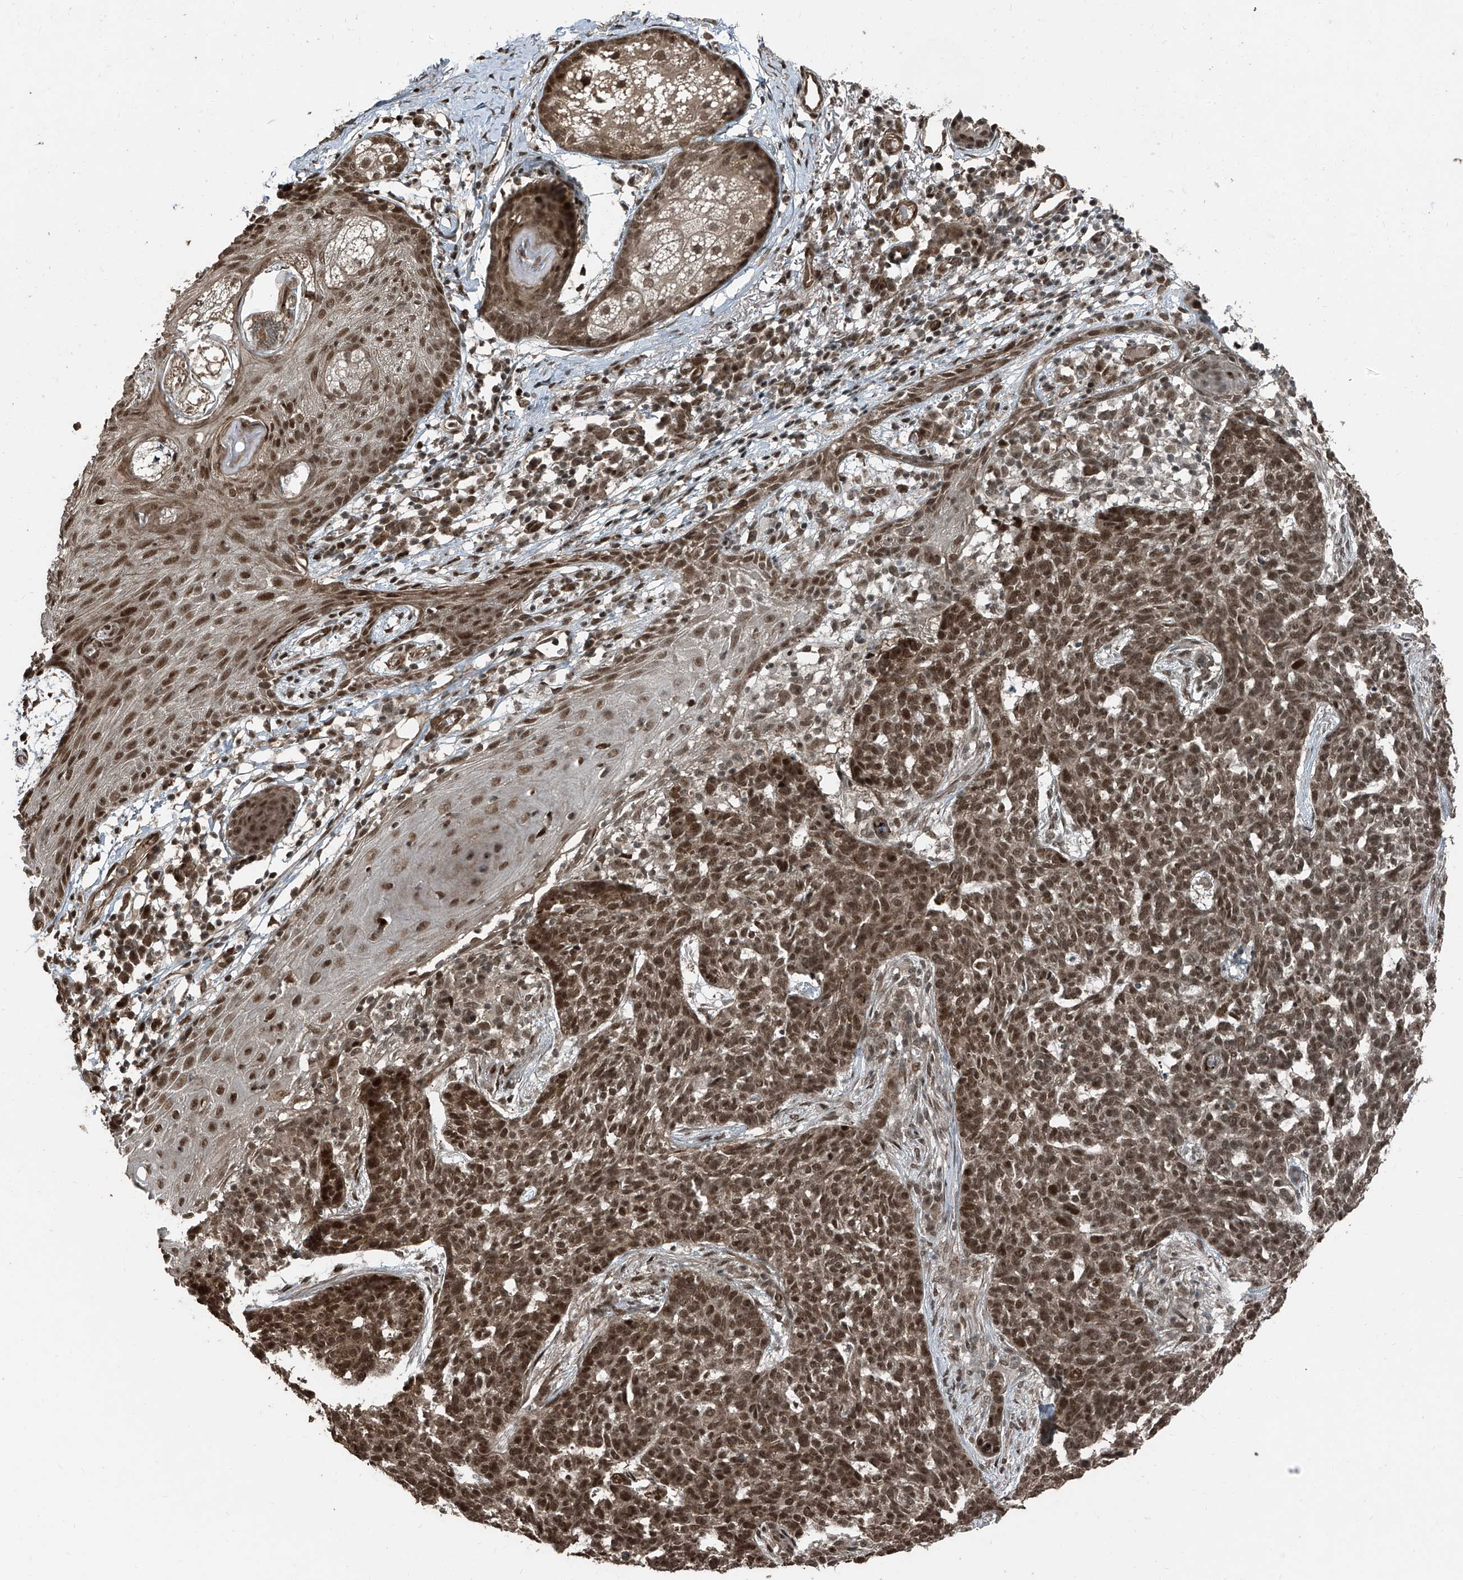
{"staining": {"intensity": "moderate", "quantity": ">75%", "location": "cytoplasmic/membranous,nuclear"}, "tissue": "skin cancer", "cell_type": "Tumor cells", "image_type": "cancer", "snomed": [{"axis": "morphology", "description": "Basal cell carcinoma"}, {"axis": "topography", "description": "Skin"}], "caption": "An immunohistochemistry (IHC) micrograph of neoplastic tissue is shown. Protein staining in brown labels moderate cytoplasmic/membranous and nuclear positivity in skin cancer (basal cell carcinoma) within tumor cells.", "gene": "ZNF570", "patient": {"sex": "male", "age": 85}}